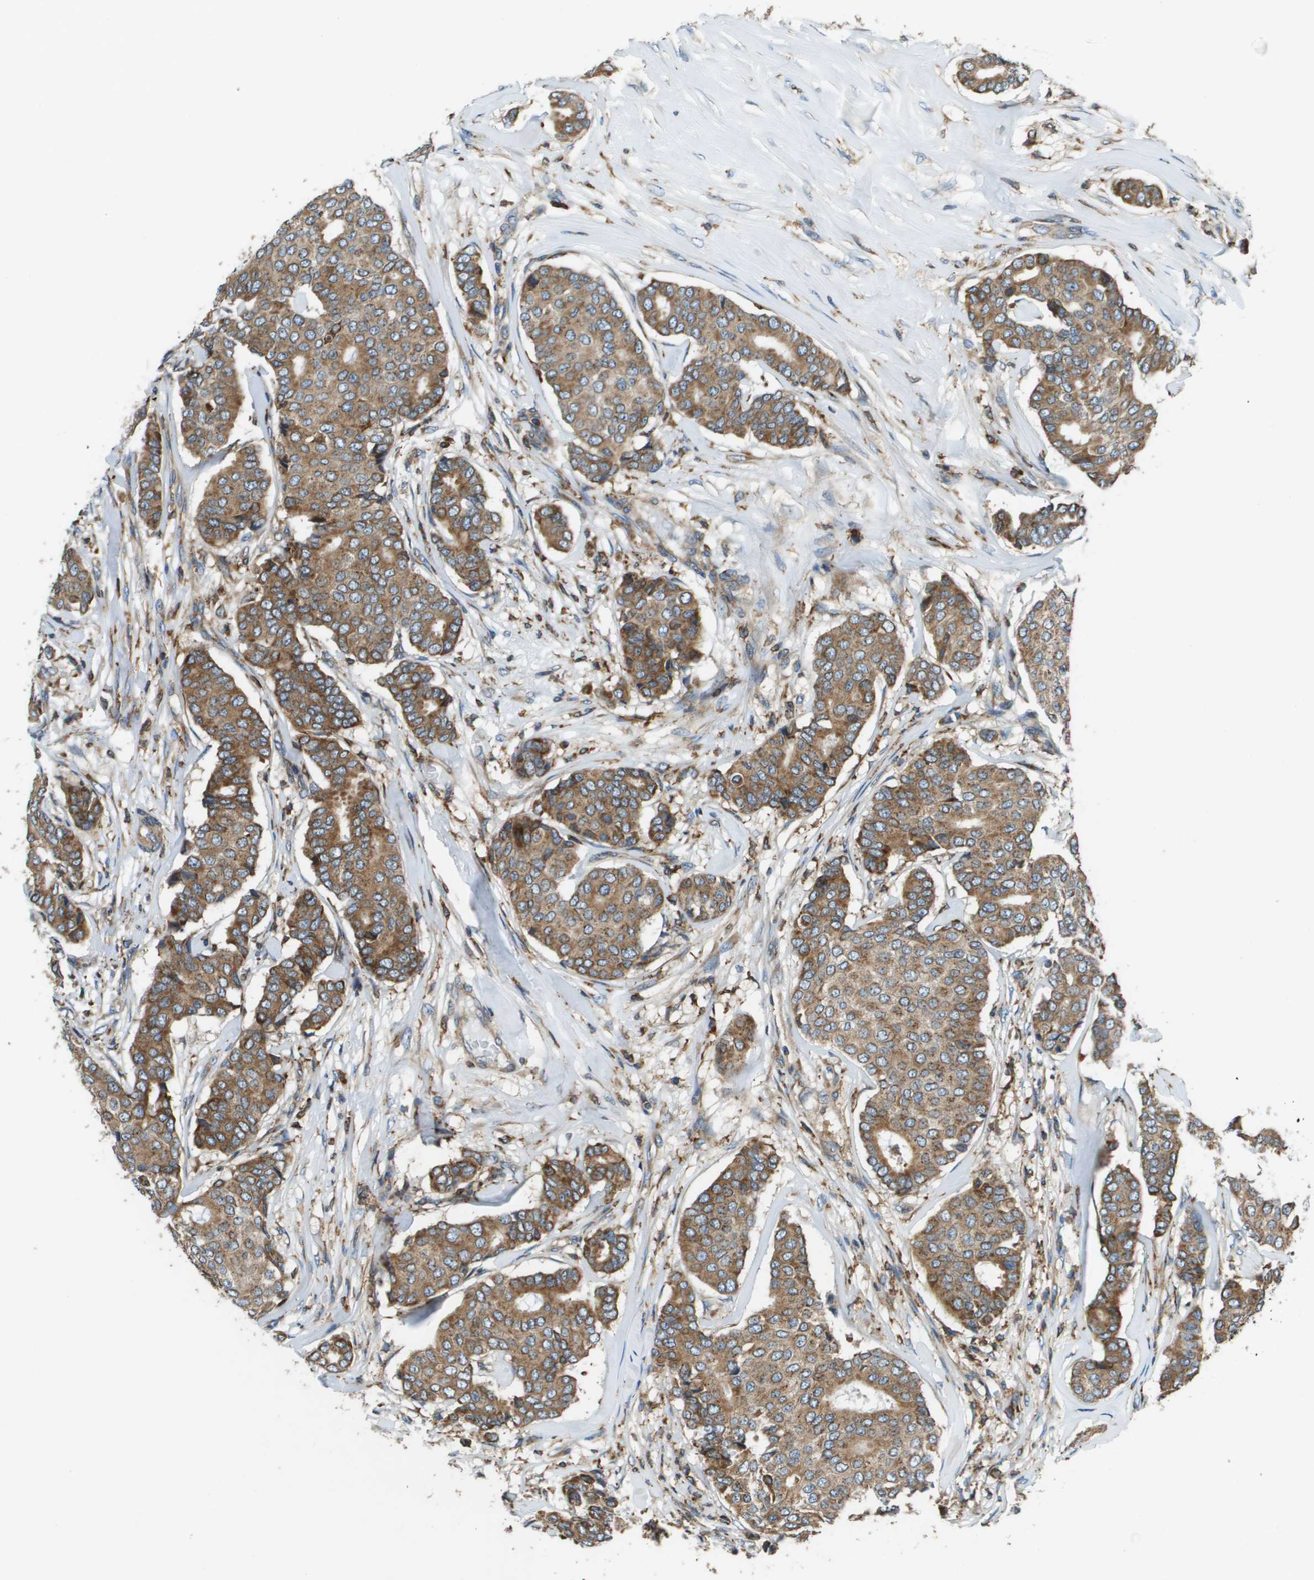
{"staining": {"intensity": "moderate", "quantity": ">75%", "location": "cytoplasmic/membranous"}, "tissue": "breast cancer", "cell_type": "Tumor cells", "image_type": "cancer", "snomed": [{"axis": "morphology", "description": "Duct carcinoma"}, {"axis": "topography", "description": "Breast"}], "caption": "A brown stain highlights moderate cytoplasmic/membranous staining of a protein in breast cancer tumor cells.", "gene": "CNPY3", "patient": {"sex": "female", "age": 75}}